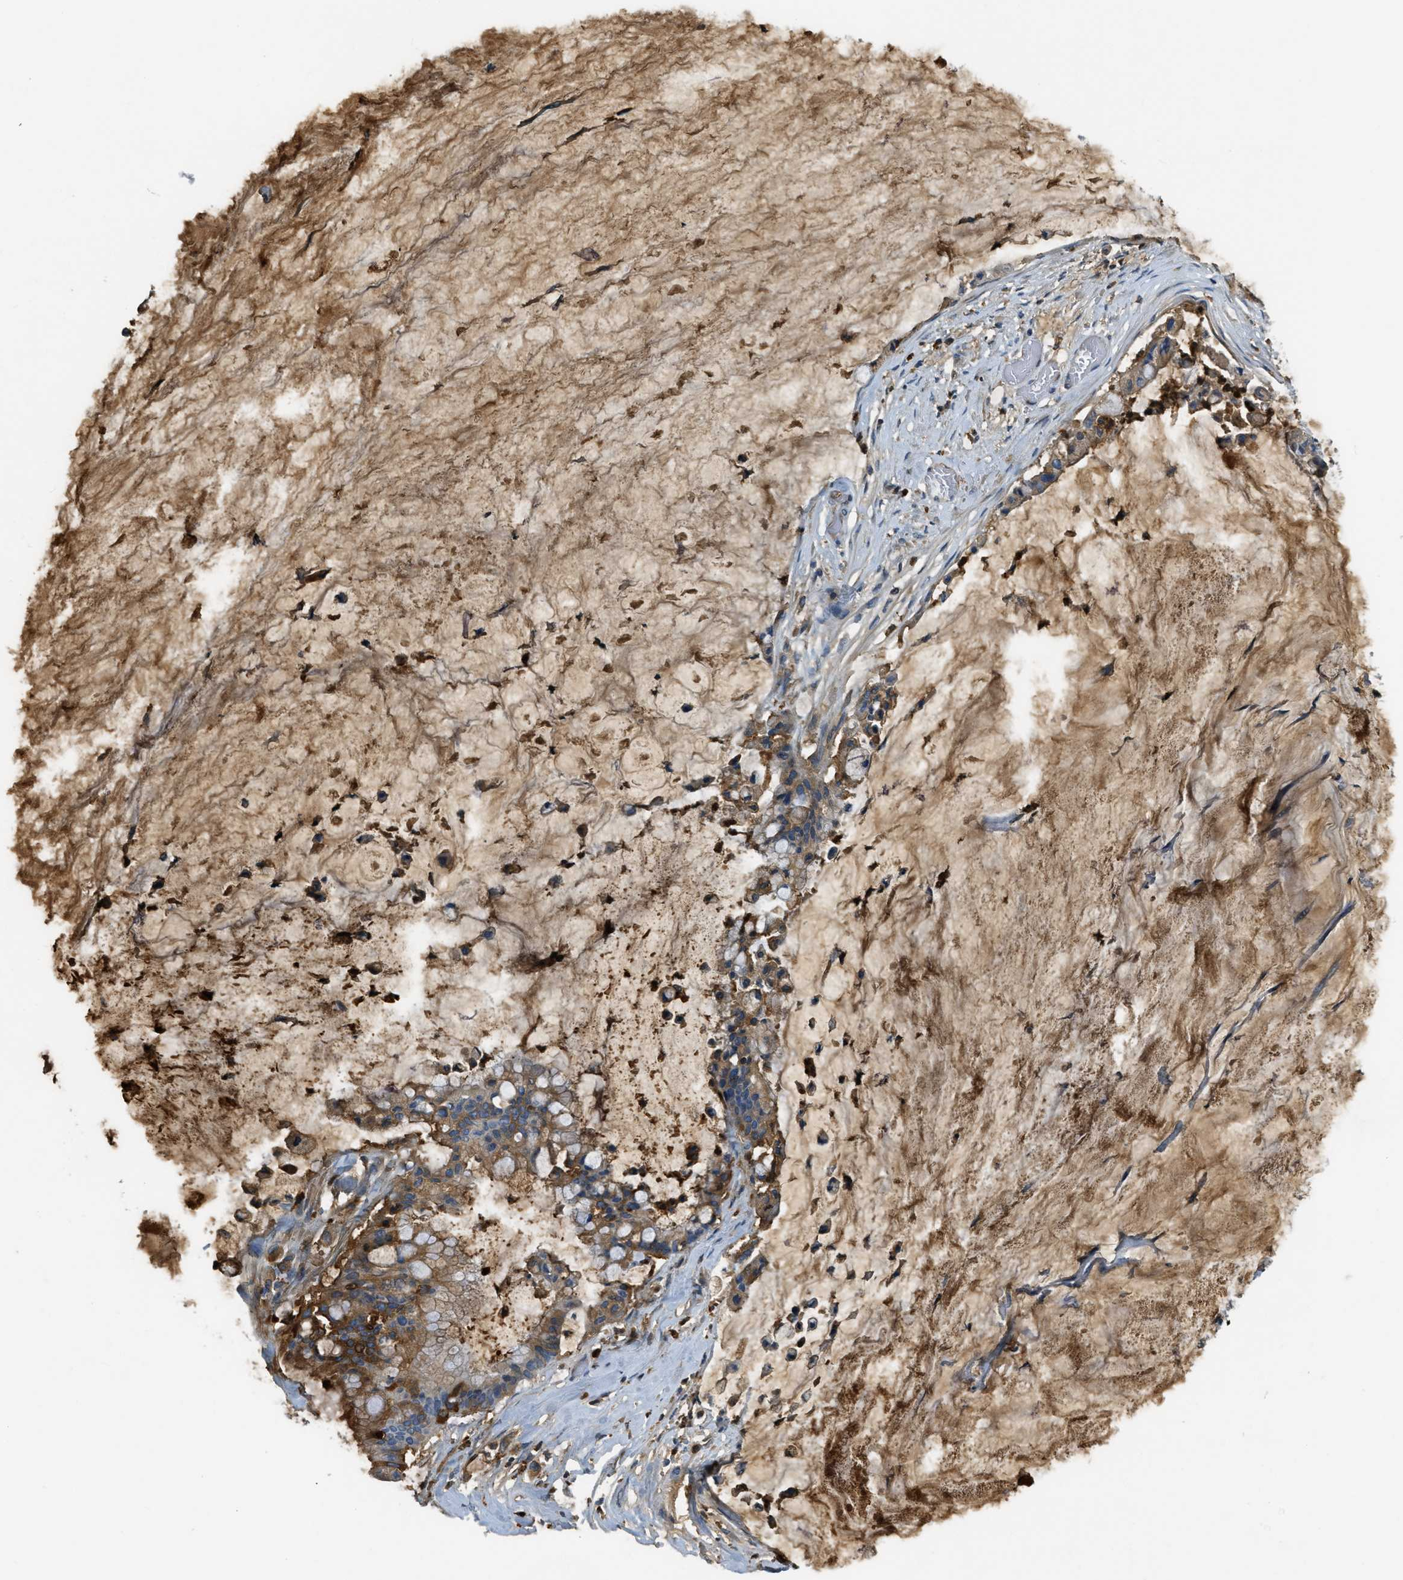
{"staining": {"intensity": "moderate", "quantity": ">75%", "location": "cytoplasmic/membranous"}, "tissue": "pancreatic cancer", "cell_type": "Tumor cells", "image_type": "cancer", "snomed": [{"axis": "morphology", "description": "Adenocarcinoma, NOS"}, {"axis": "topography", "description": "Pancreas"}], "caption": "A high-resolution image shows immunohistochemistry (IHC) staining of pancreatic cancer (adenocarcinoma), which displays moderate cytoplasmic/membranous staining in approximately >75% of tumor cells.", "gene": "PRTN3", "patient": {"sex": "male", "age": 41}}